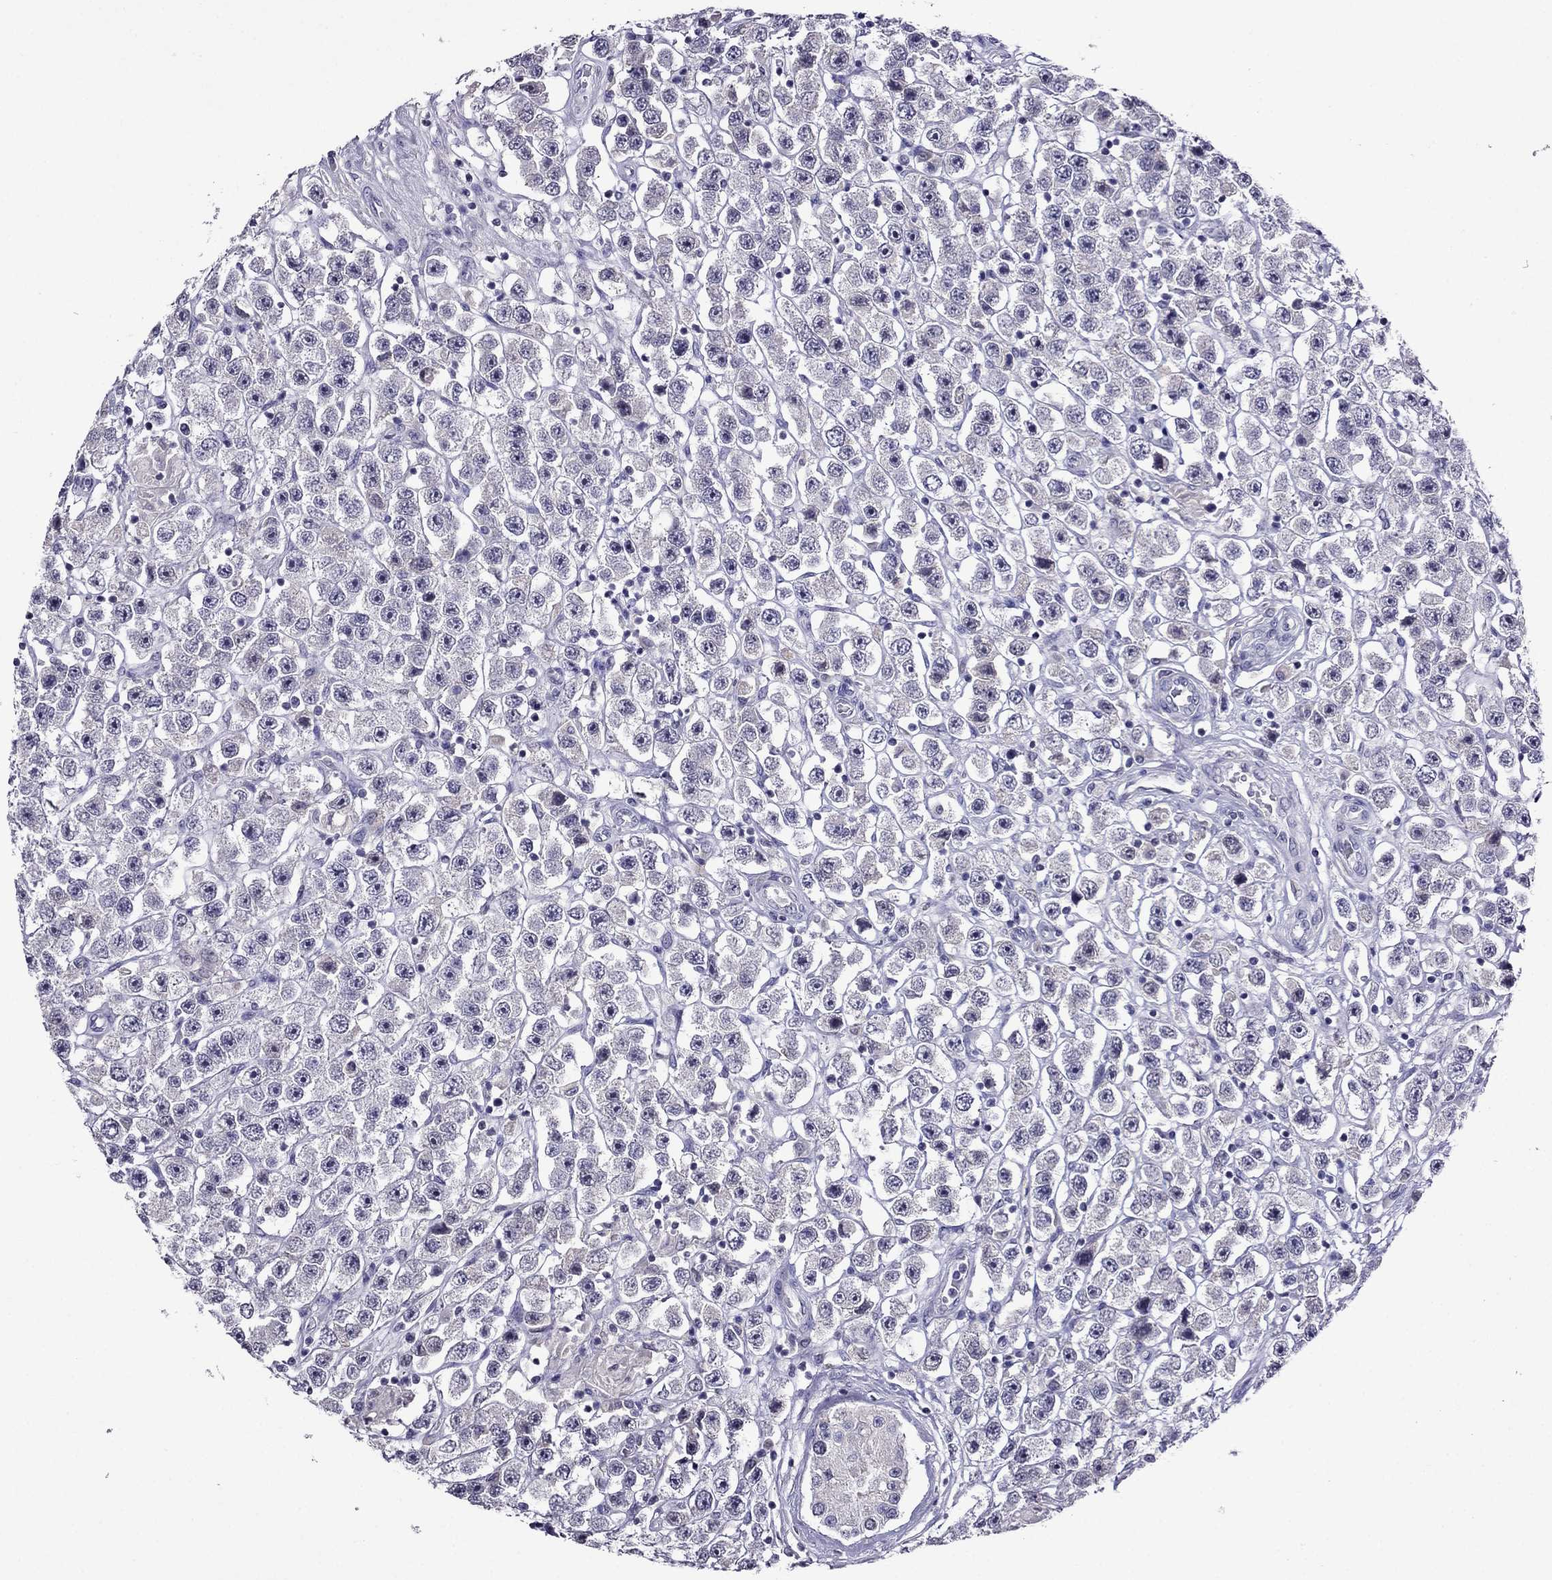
{"staining": {"intensity": "negative", "quantity": "none", "location": "none"}, "tissue": "testis cancer", "cell_type": "Tumor cells", "image_type": "cancer", "snomed": [{"axis": "morphology", "description": "Seminoma, NOS"}, {"axis": "topography", "description": "Testis"}], "caption": "Tumor cells show no significant expression in testis cancer. (Immunohistochemistry (ihc), brightfield microscopy, high magnification).", "gene": "SPTBN4", "patient": {"sex": "male", "age": 45}}